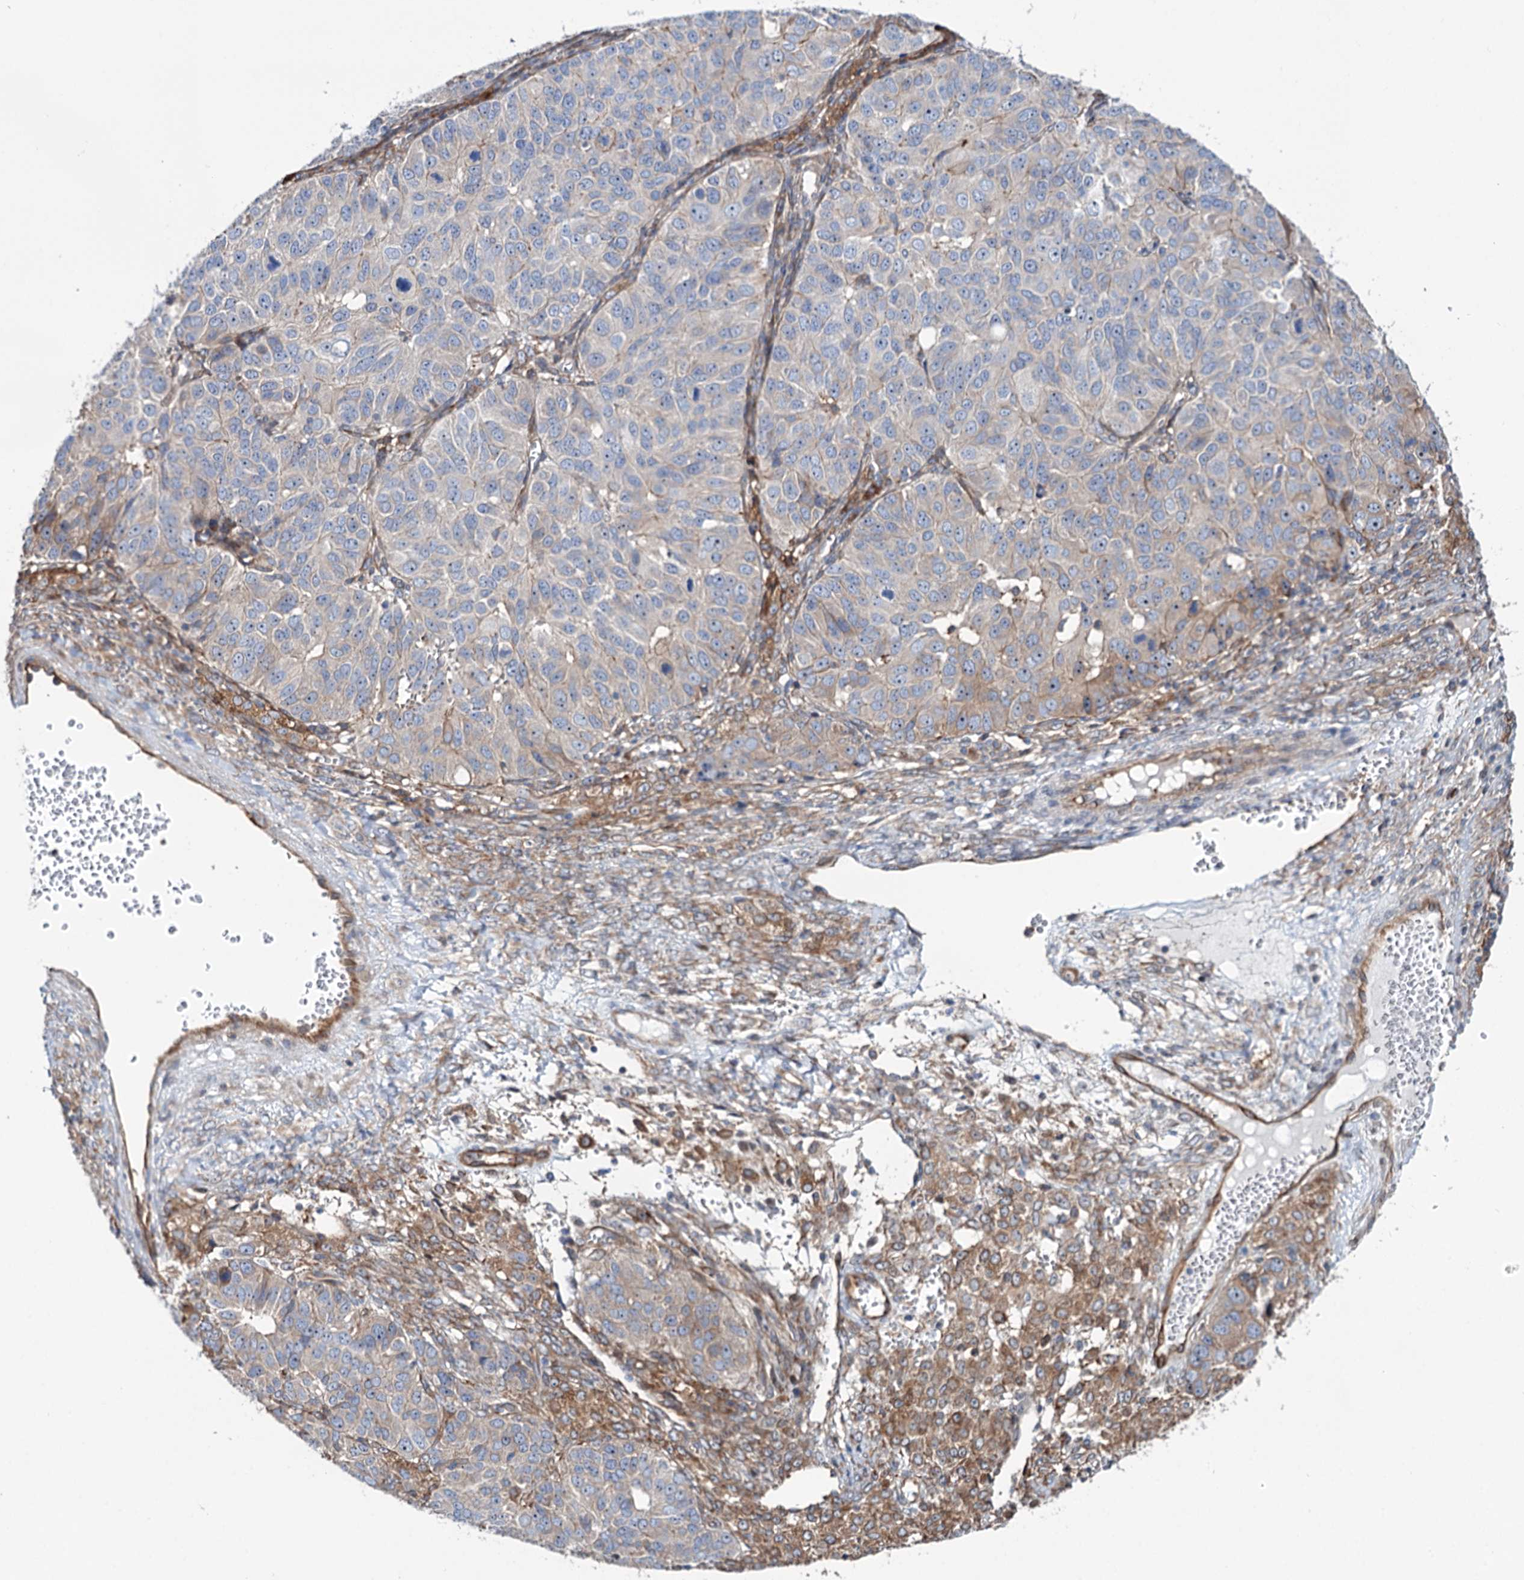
{"staining": {"intensity": "moderate", "quantity": "<25%", "location": "cytoplasmic/membranous"}, "tissue": "ovarian cancer", "cell_type": "Tumor cells", "image_type": "cancer", "snomed": [{"axis": "morphology", "description": "Carcinoma, endometroid"}, {"axis": "topography", "description": "Ovary"}], "caption": "This image exhibits IHC staining of ovarian cancer (endometroid carcinoma), with low moderate cytoplasmic/membranous staining in about <25% of tumor cells.", "gene": "PTDSS2", "patient": {"sex": "female", "age": 51}}